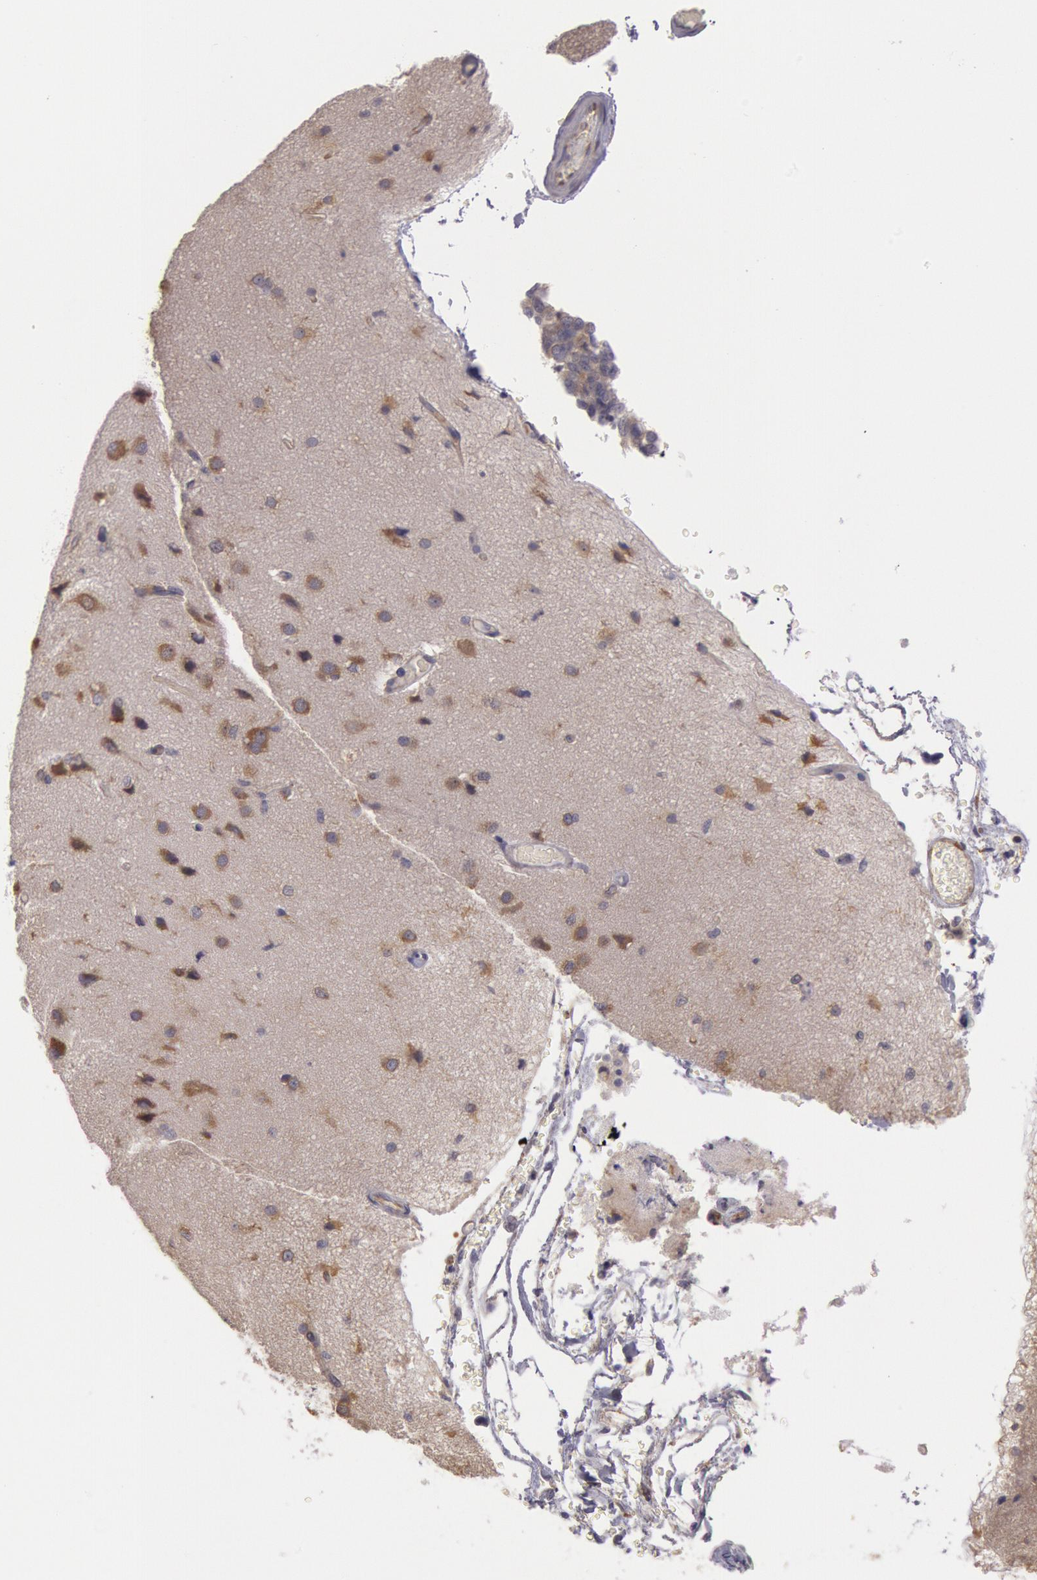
{"staining": {"intensity": "negative", "quantity": "none", "location": "none"}, "tissue": "cerebral cortex", "cell_type": "Endothelial cells", "image_type": "normal", "snomed": [{"axis": "morphology", "description": "Normal tissue, NOS"}, {"axis": "morphology", "description": "Glioma, malignant, High grade"}, {"axis": "topography", "description": "Cerebral cortex"}], "caption": "DAB (3,3'-diaminobenzidine) immunohistochemical staining of normal cerebral cortex reveals no significant positivity in endothelial cells. The staining was performed using DAB (3,3'-diaminobenzidine) to visualize the protein expression in brown, while the nuclei were stained in blue with hematoxylin (Magnification: 20x).", "gene": "NMT2", "patient": {"sex": "male", "age": 77}}